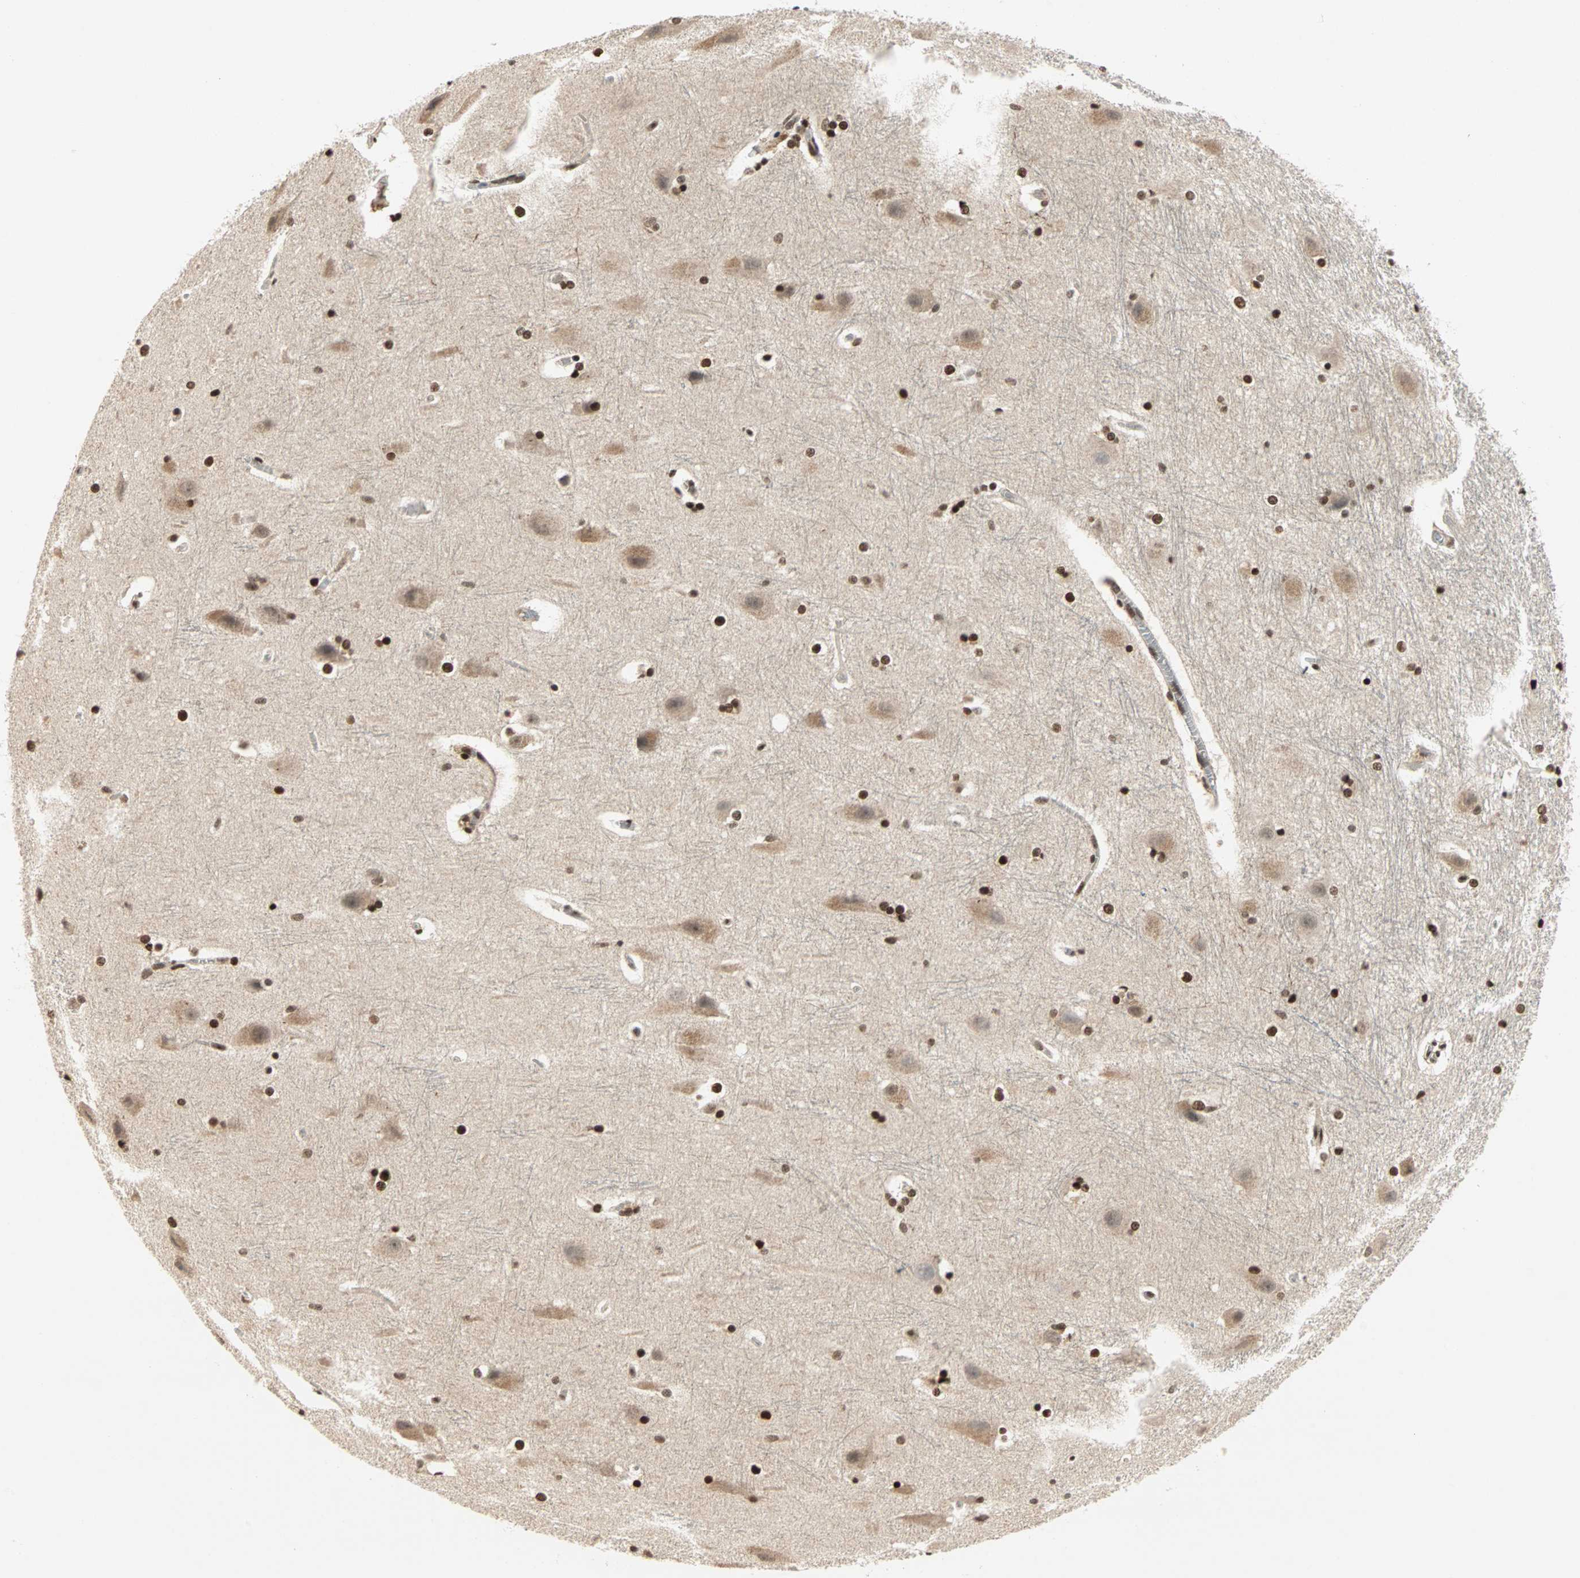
{"staining": {"intensity": "strong", "quantity": ">75%", "location": "nuclear"}, "tissue": "hippocampus", "cell_type": "Glial cells", "image_type": "normal", "snomed": [{"axis": "morphology", "description": "Normal tissue, NOS"}, {"axis": "topography", "description": "Hippocampus"}], "caption": "Strong nuclear expression for a protein is identified in about >75% of glial cells of normal hippocampus using IHC.", "gene": "BLM", "patient": {"sex": "female", "age": 19}}